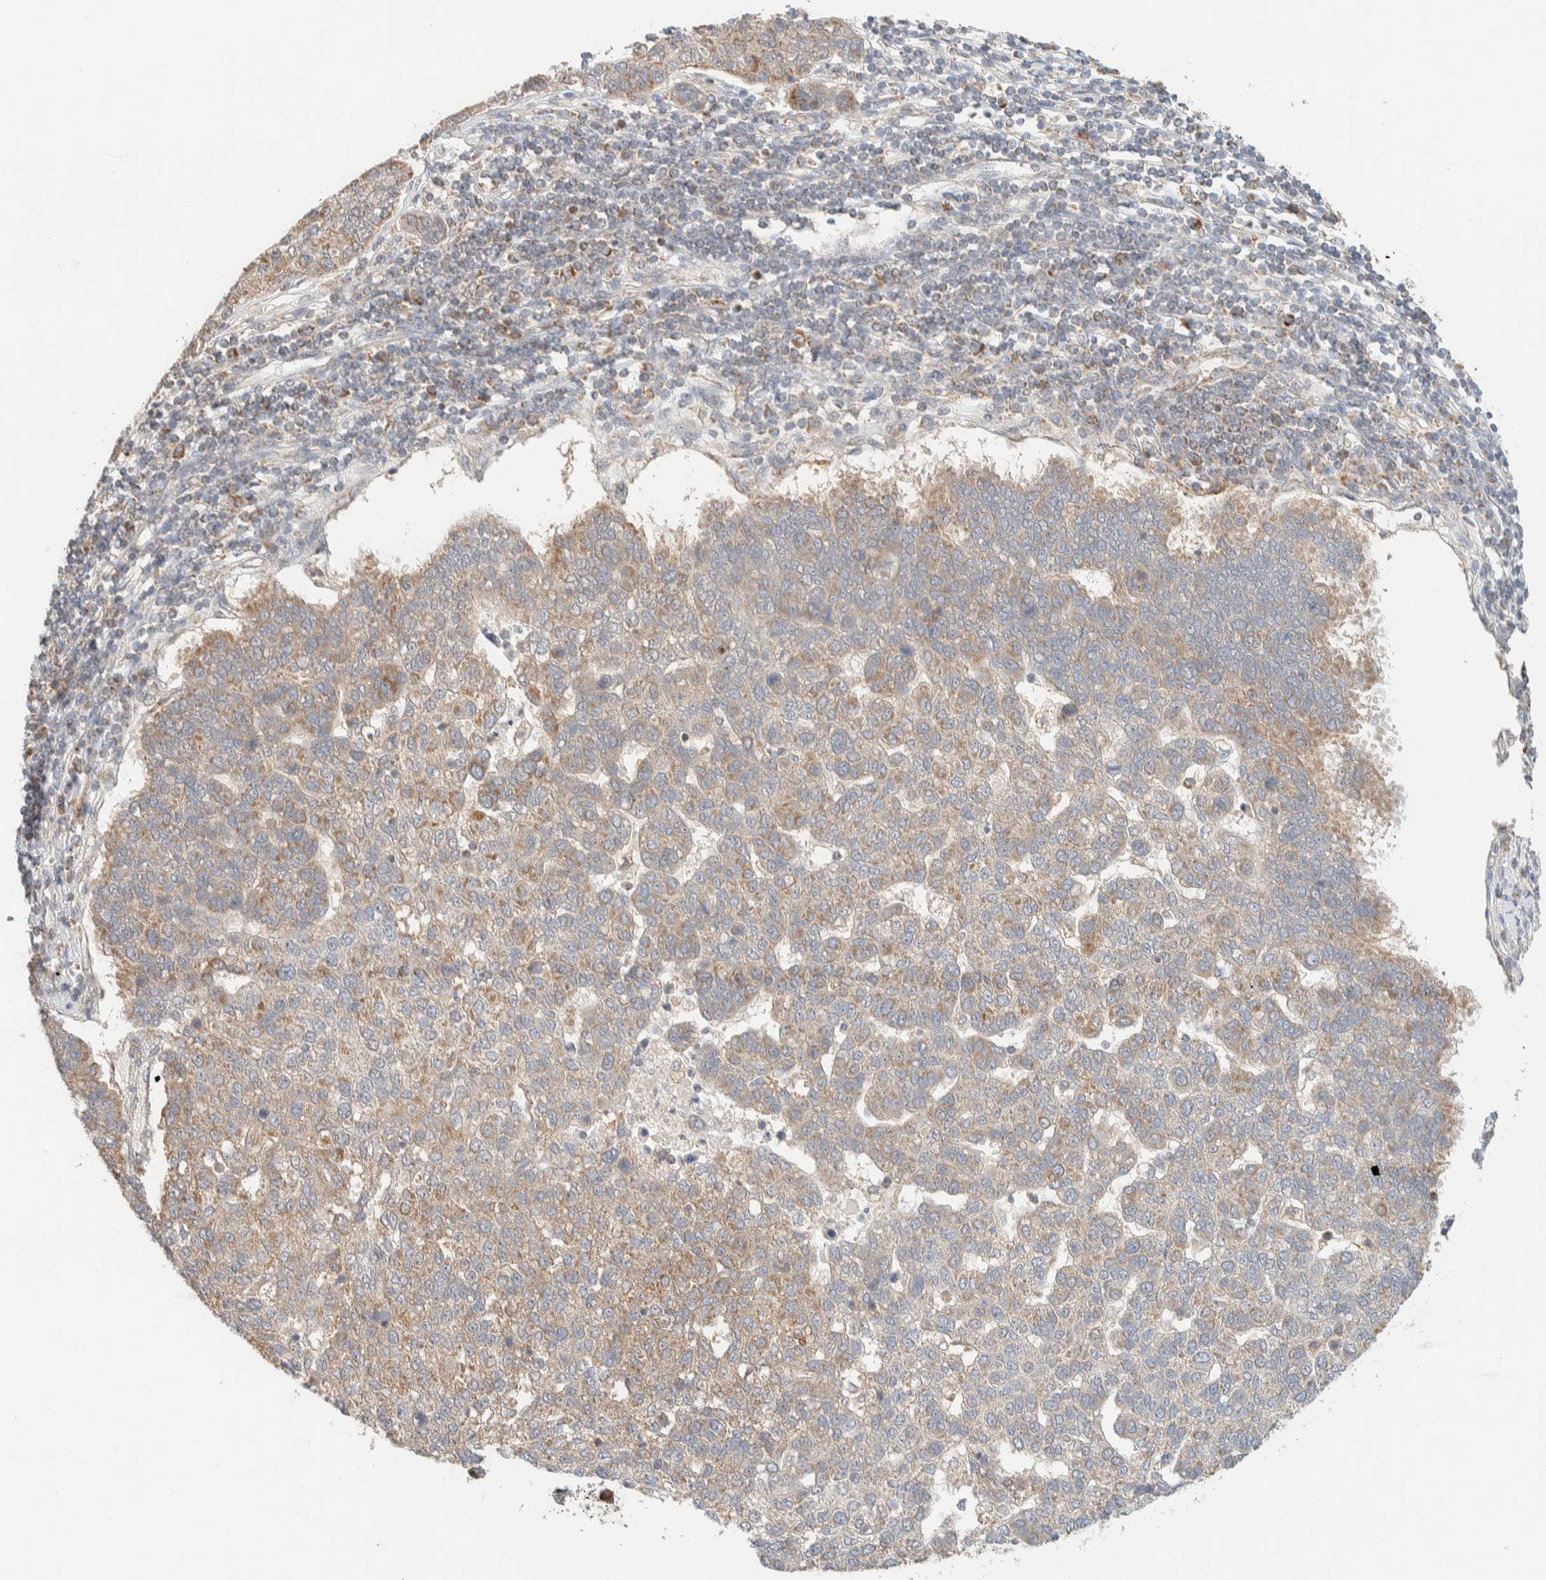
{"staining": {"intensity": "weak", "quantity": ">75%", "location": "cytoplasmic/membranous"}, "tissue": "pancreatic cancer", "cell_type": "Tumor cells", "image_type": "cancer", "snomed": [{"axis": "morphology", "description": "Adenocarcinoma, NOS"}, {"axis": "topography", "description": "Pancreas"}], "caption": "DAB (3,3'-diaminobenzidine) immunohistochemical staining of human pancreatic adenocarcinoma displays weak cytoplasmic/membranous protein positivity in approximately >75% of tumor cells.", "gene": "MRPL41", "patient": {"sex": "female", "age": 61}}